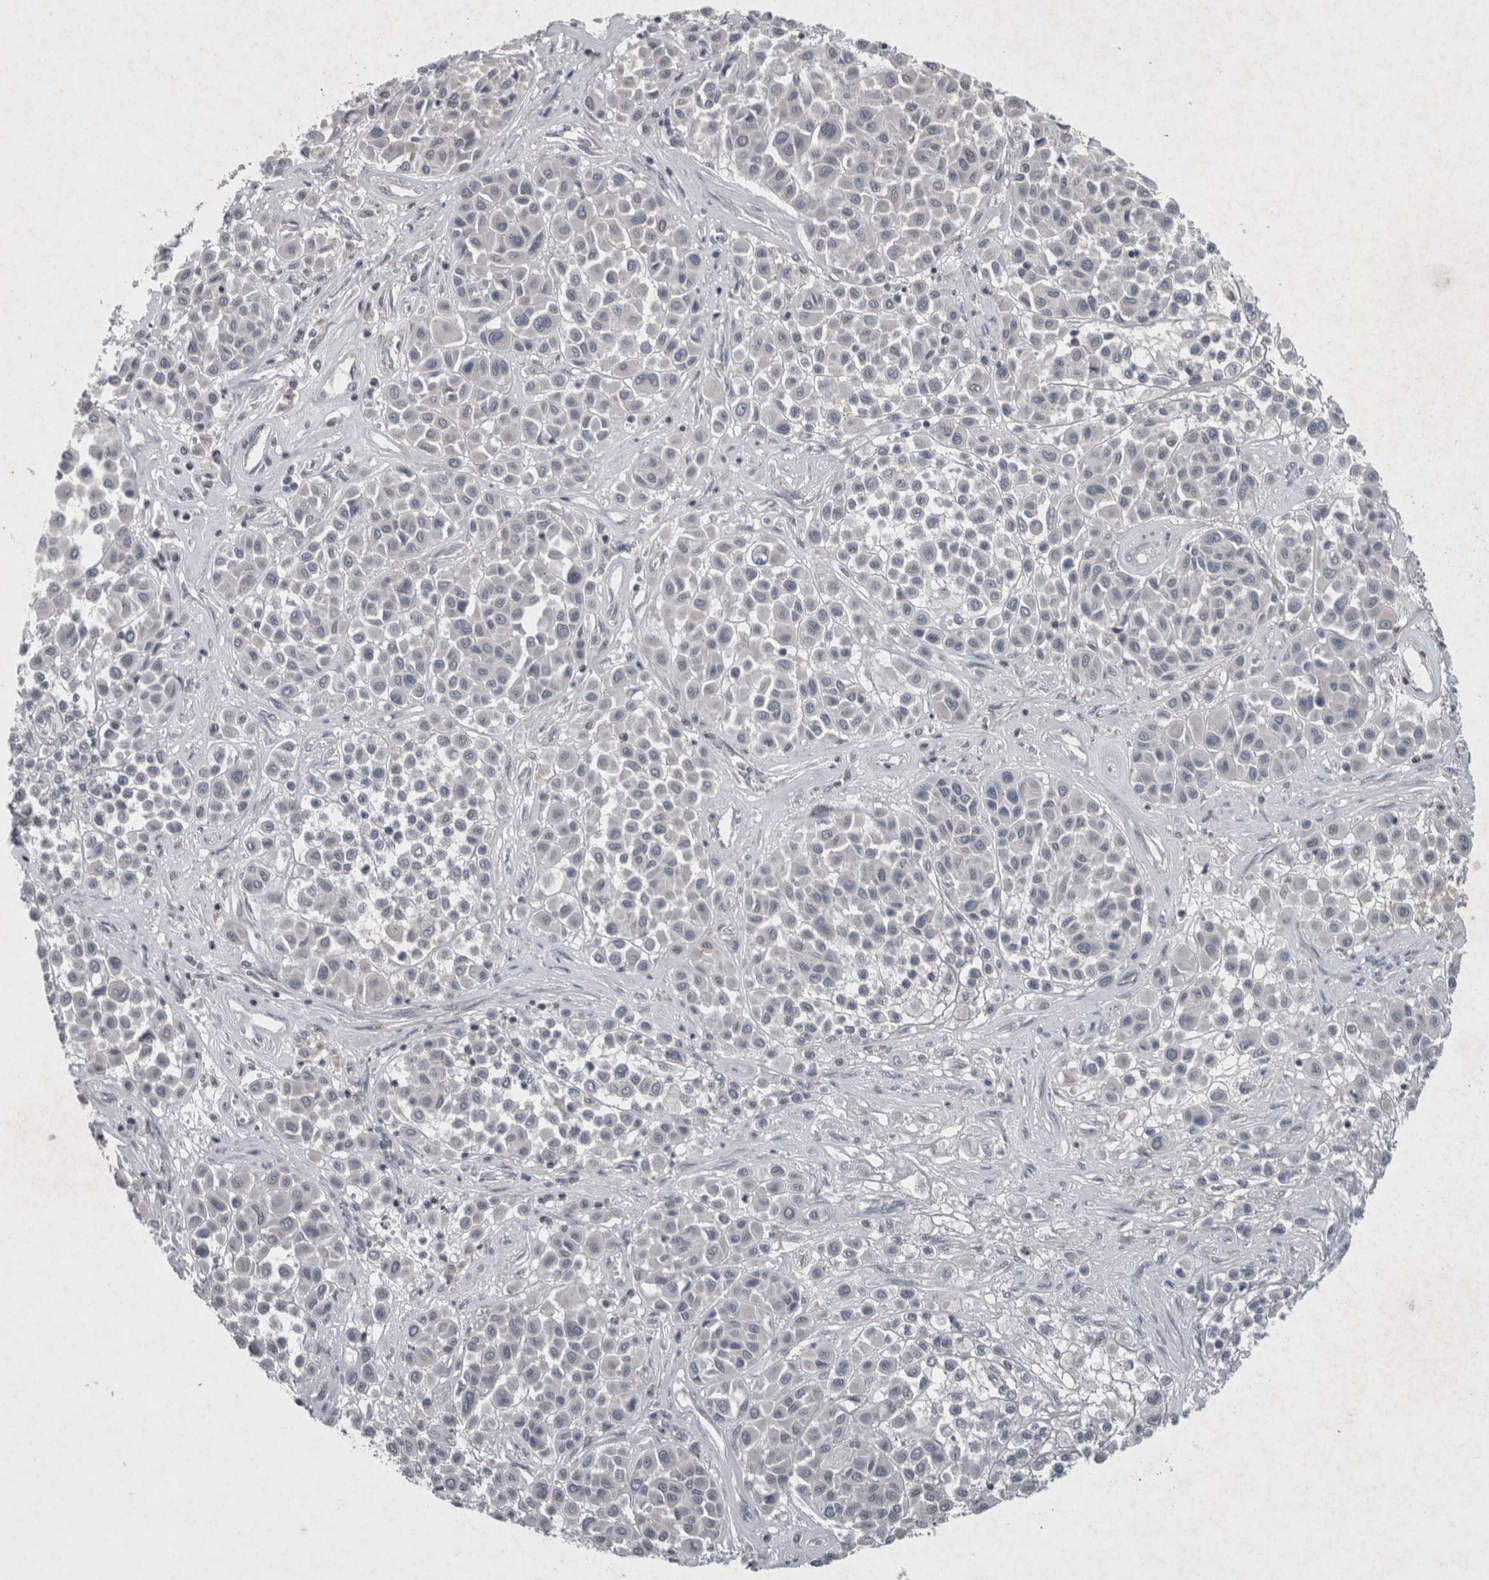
{"staining": {"intensity": "negative", "quantity": "none", "location": "none"}, "tissue": "melanoma", "cell_type": "Tumor cells", "image_type": "cancer", "snomed": [{"axis": "morphology", "description": "Malignant melanoma, Metastatic site"}, {"axis": "topography", "description": "Soft tissue"}], "caption": "Tumor cells show no significant staining in malignant melanoma (metastatic site).", "gene": "WNT7A", "patient": {"sex": "male", "age": 41}}